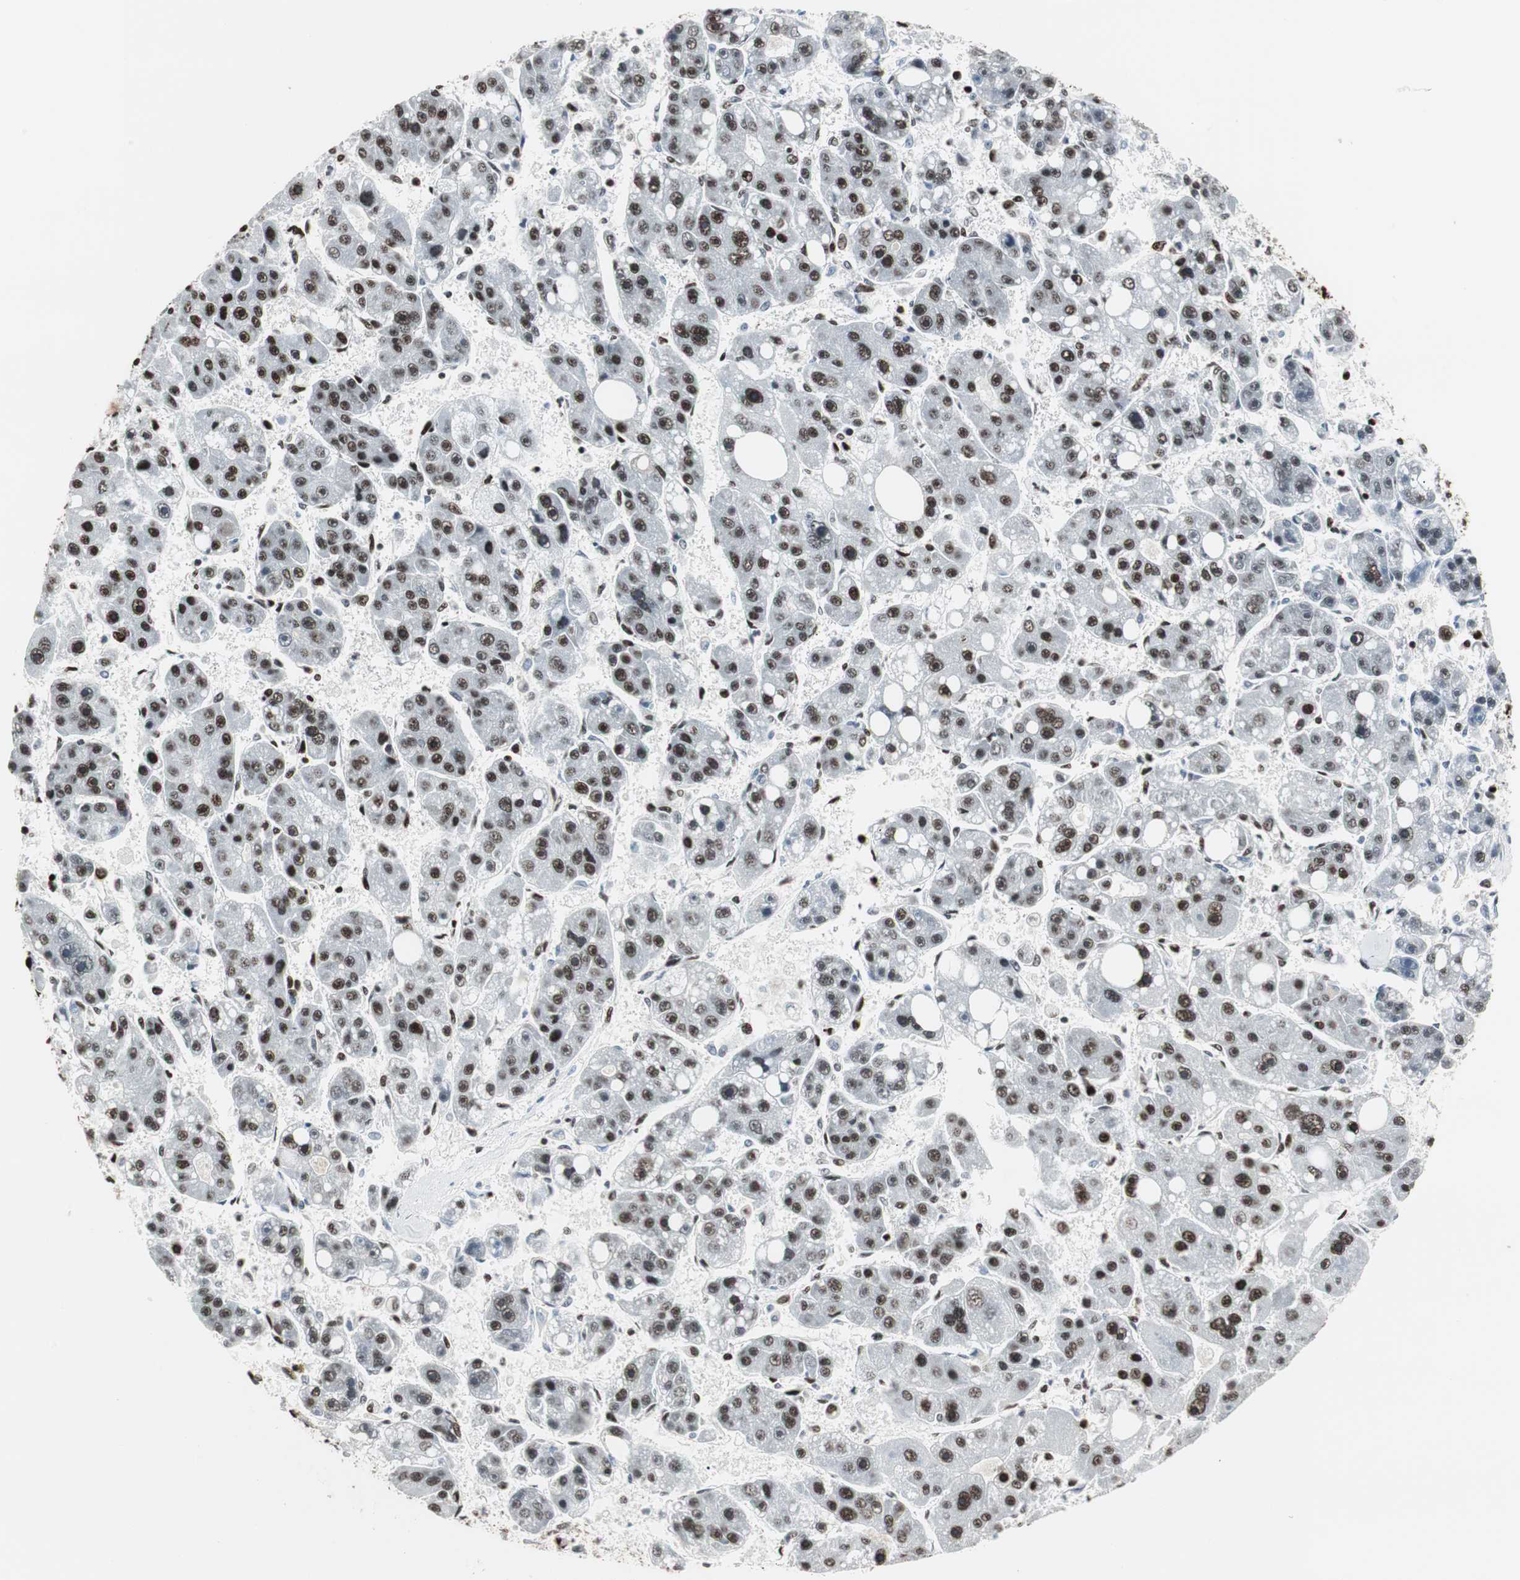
{"staining": {"intensity": "strong", "quantity": ">75%", "location": "nuclear"}, "tissue": "liver cancer", "cell_type": "Tumor cells", "image_type": "cancer", "snomed": [{"axis": "morphology", "description": "Carcinoma, Hepatocellular, NOS"}, {"axis": "topography", "description": "Liver"}], "caption": "Strong nuclear expression is appreciated in approximately >75% of tumor cells in hepatocellular carcinoma (liver).", "gene": "MTA2", "patient": {"sex": "female", "age": 61}}